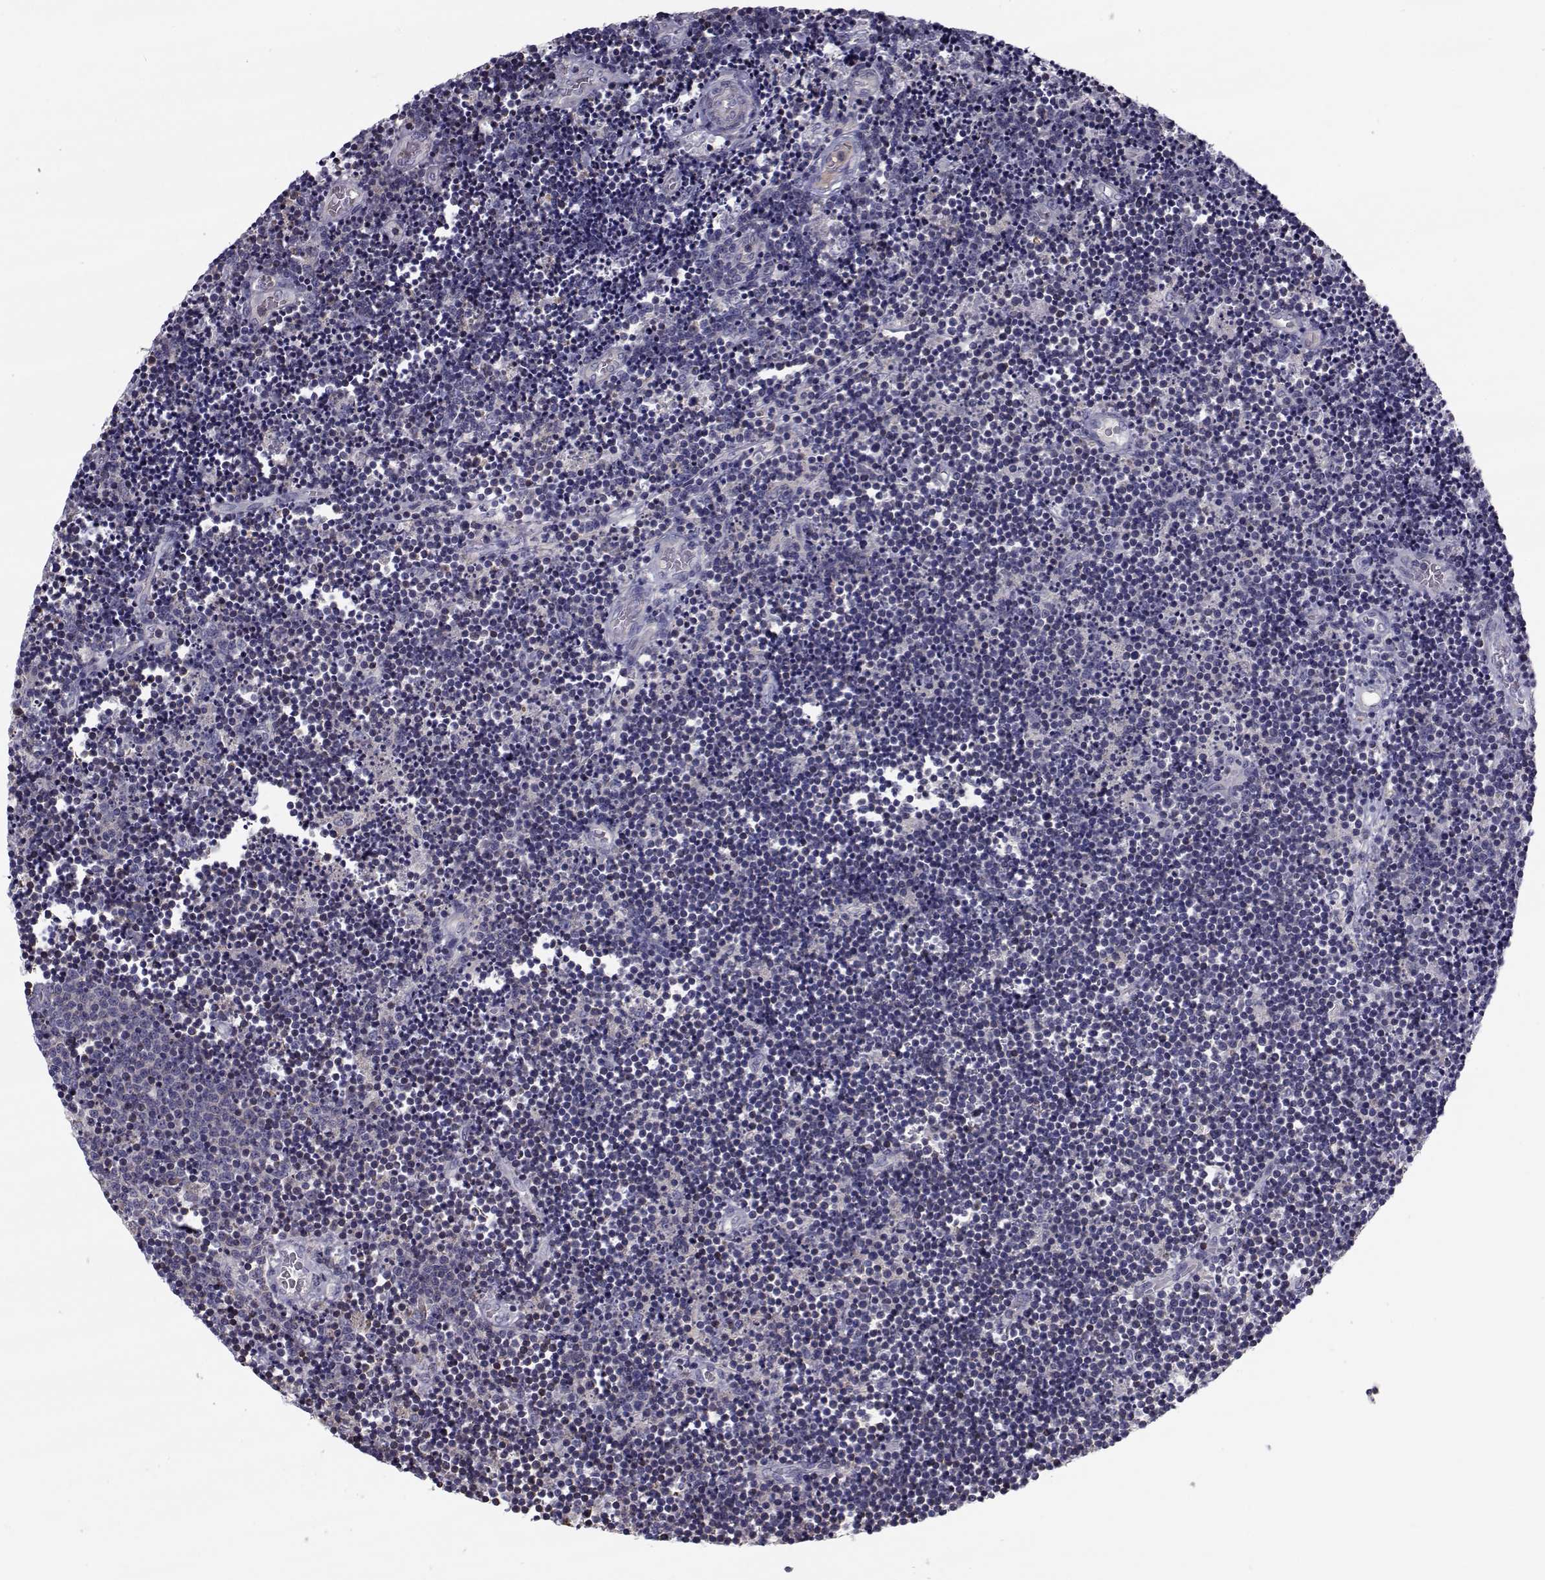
{"staining": {"intensity": "negative", "quantity": "none", "location": "none"}, "tissue": "lymphoma", "cell_type": "Tumor cells", "image_type": "cancer", "snomed": [{"axis": "morphology", "description": "Malignant lymphoma, non-Hodgkin's type, Low grade"}, {"axis": "topography", "description": "Brain"}], "caption": "High magnification brightfield microscopy of lymphoma stained with DAB (3,3'-diaminobenzidine) (brown) and counterstained with hematoxylin (blue): tumor cells show no significant expression.", "gene": "LRRC27", "patient": {"sex": "female", "age": 66}}